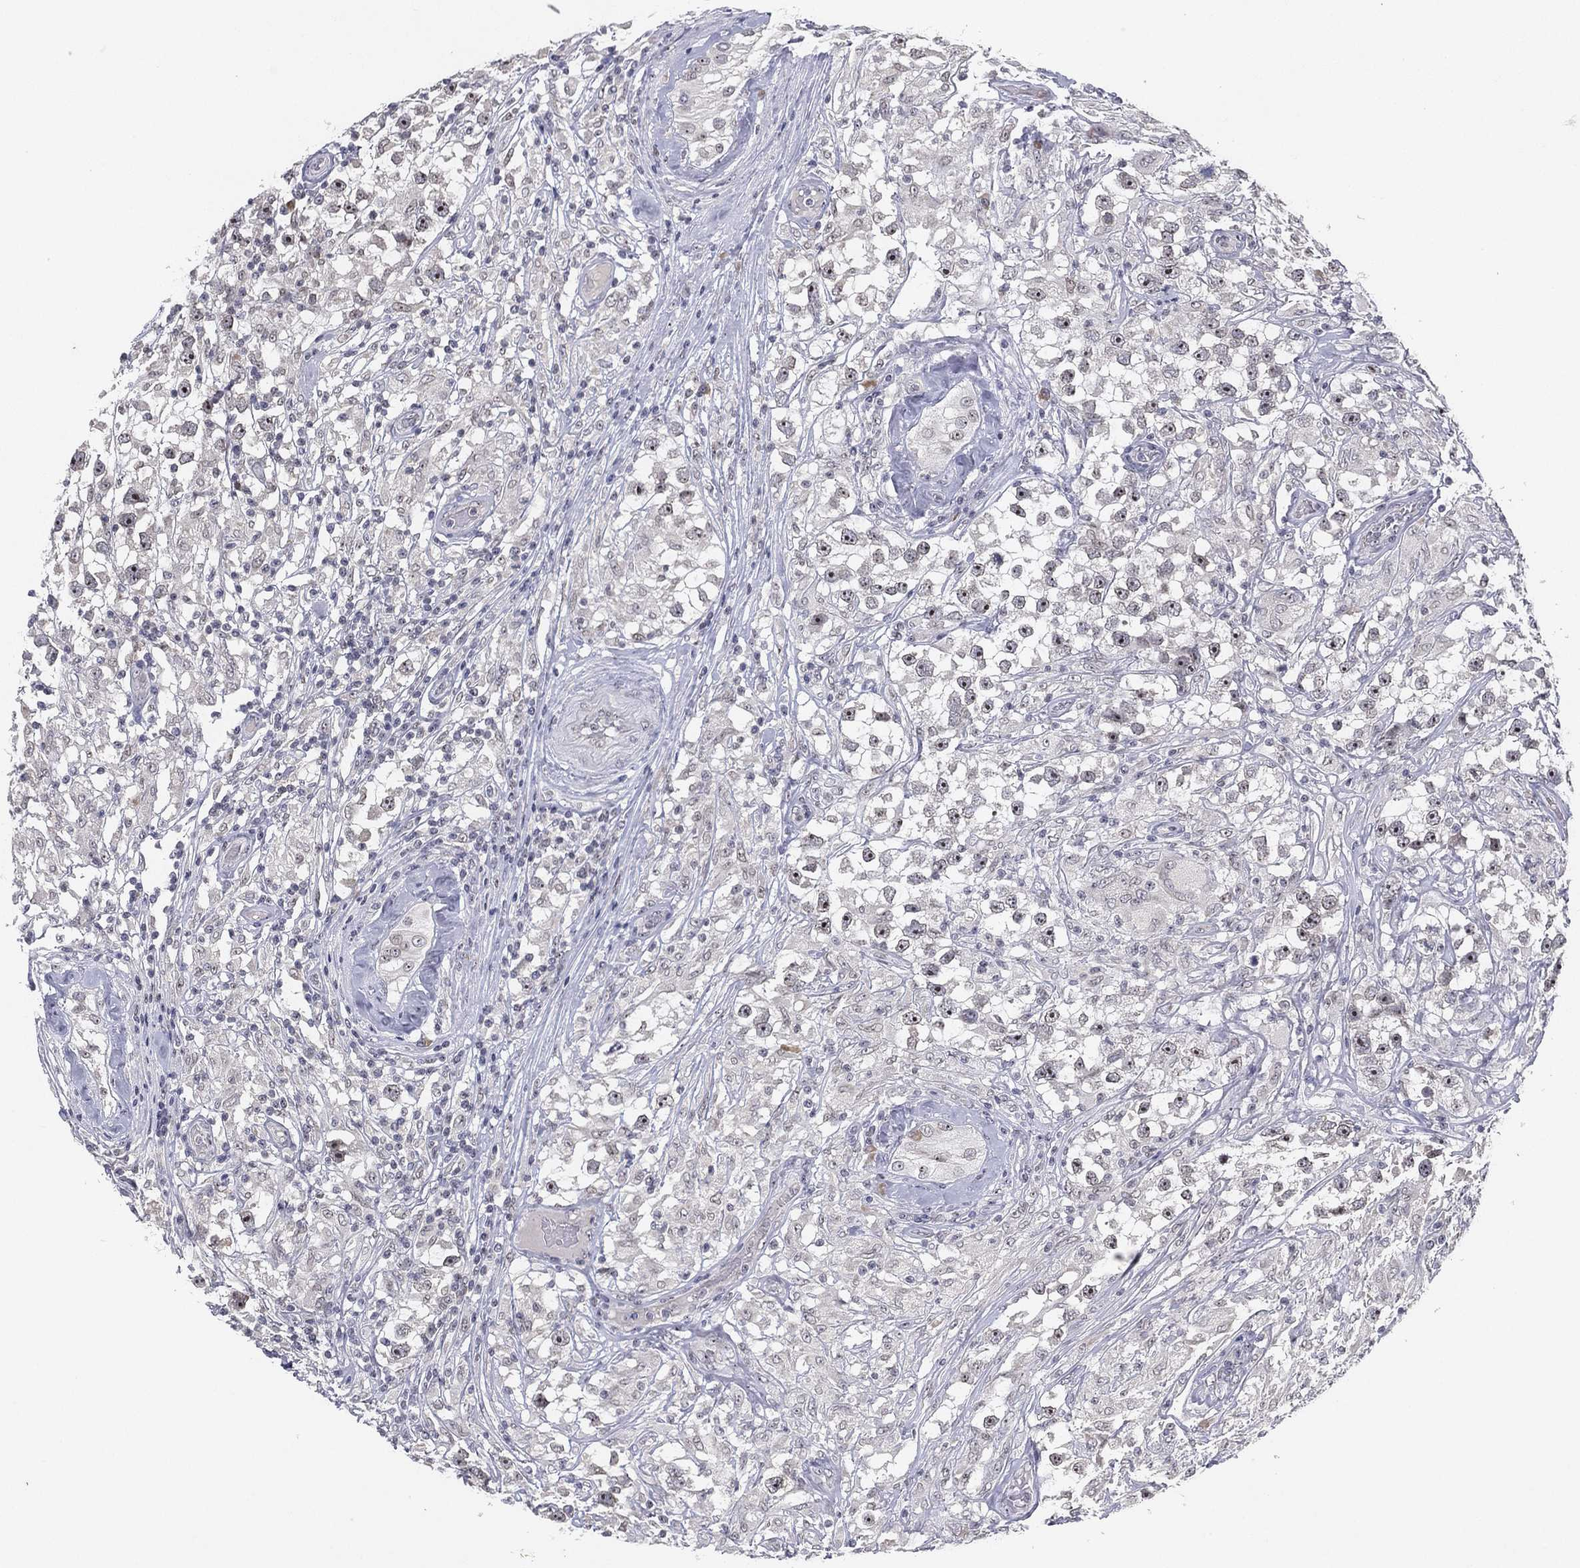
{"staining": {"intensity": "negative", "quantity": "none", "location": "none"}, "tissue": "testis cancer", "cell_type": "Tumor cells", "image_type": "cancer", "snomed": [{"axis": "morphology", "description": "Seminoma, NOS"}, {"axis": "topography", "description": "Testis"}], "caption": "Immunohistochemistry (IHC) histopathology image of seminoma (testis) stained for a protein (brown), which reveals no expression in tumor cells.", "gene": "MS4A8", "patient": {"sex": "male", "age": 46}}